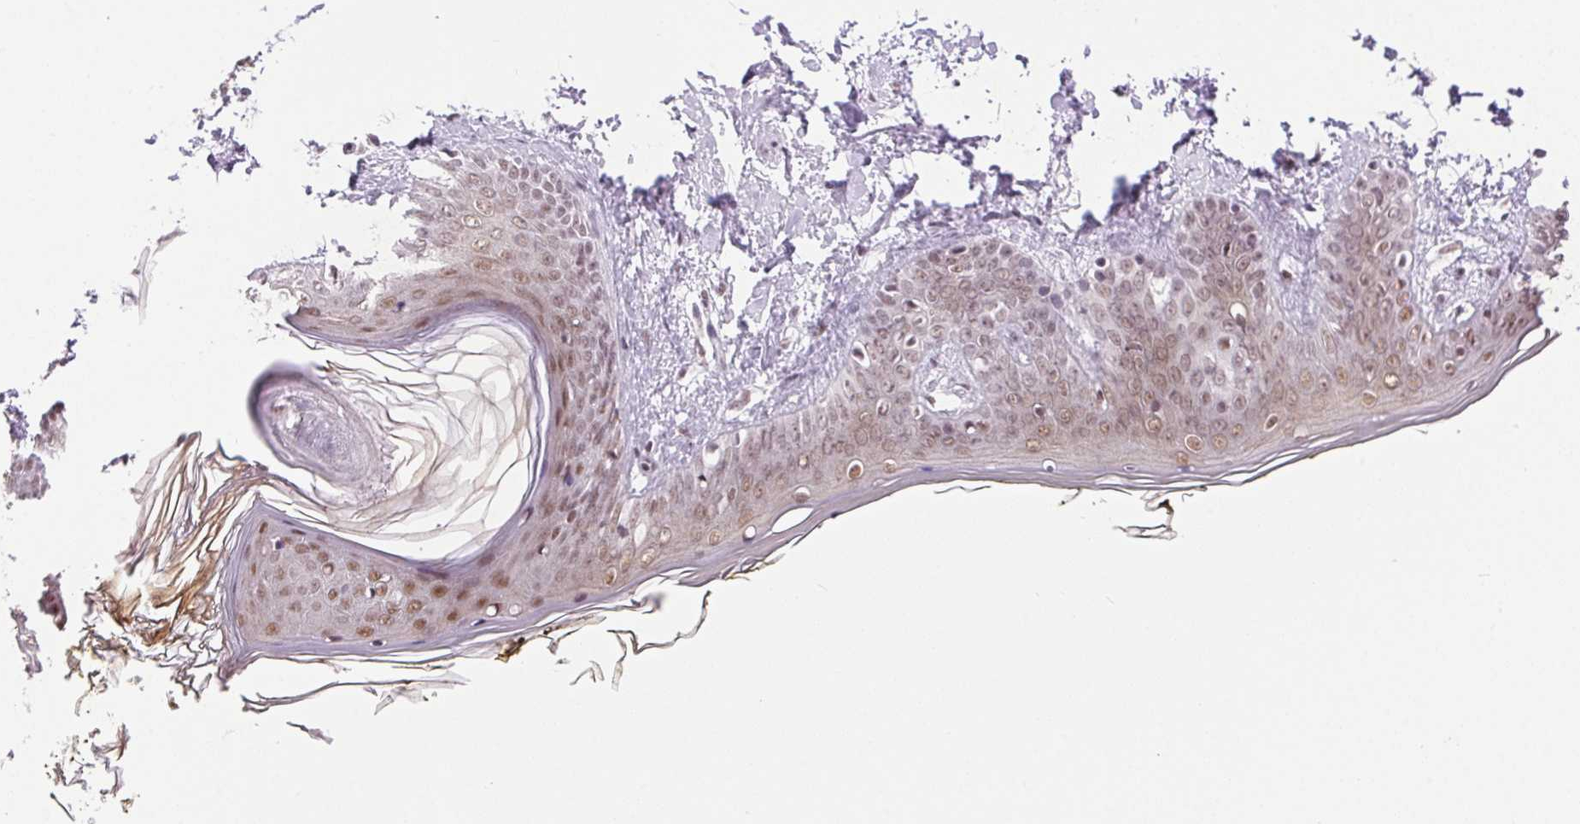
{"staining": {"intensity": "moderate", "quantity": ">75%", "location": "nuclear"}, "tissue": "skin", "cell_type": "Fibroblasts", "image_type": "normal", "snomed": [{"axis": "morphology", "description": "Normal tissue, NOS"}, {"axis": "topography", "description": "Skin"}], "caption": "Moderate nuclear protein staining is present in about >75% of fibroblasts in skin.", "gene": "TRA2B", "patient": {"sex": "female", "age": 34}}